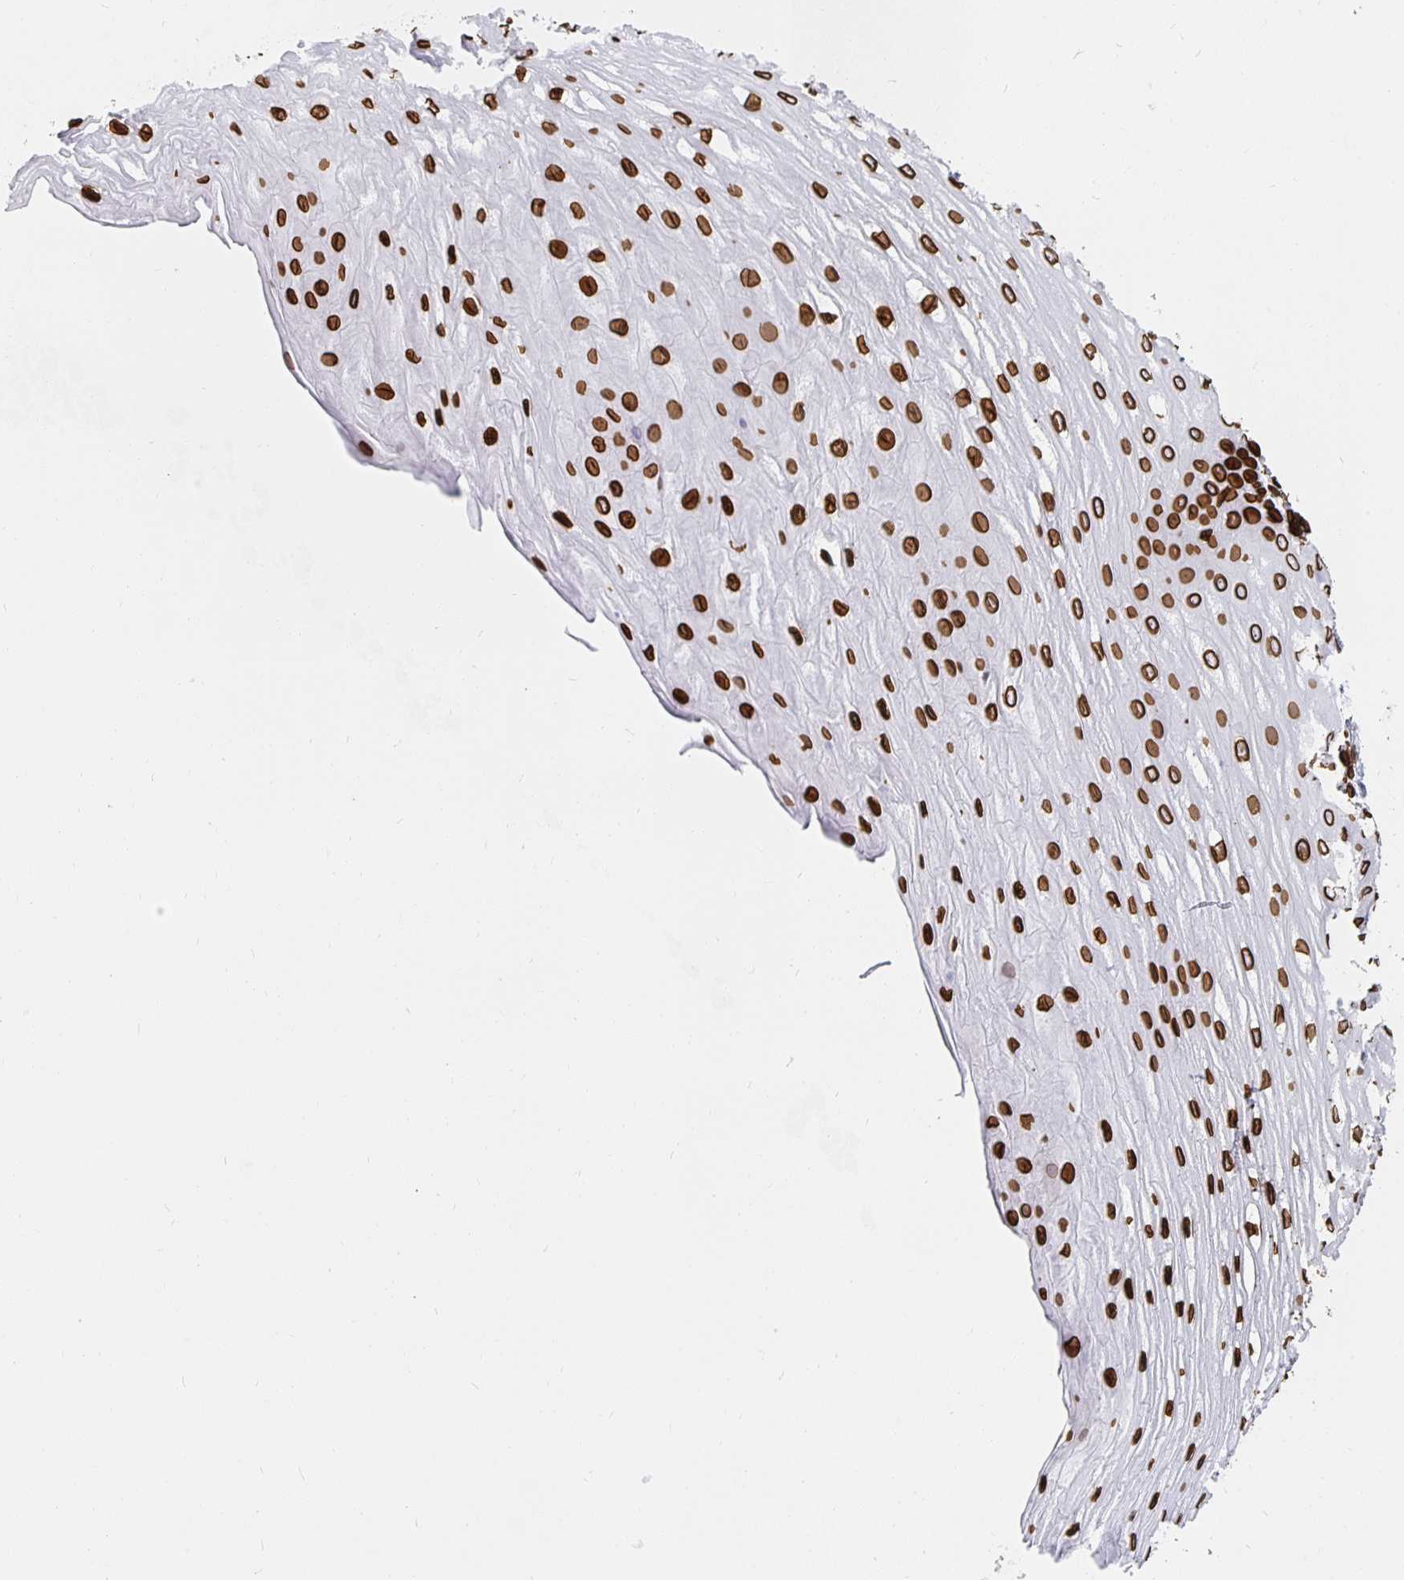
{"staining": {"intensity": "strong", "quantity": ">75%", "location": "cytoplasmic/membranous,nuclear"}, "tissue": "esophagus", "cell_type": "Squamous epithelial cells", "image_type": "normal", "snomed": [{"axis": "morphology", "description": "Normal tissue, NOS"}, {"axis": "topography", "description": "Esophagus"}], "caption": "Normal esophagus shows strong cytoplasmic/membranous,nuclear positivity in approximately >75% of squamous epithelial cells.", "gene": "LMNB1", "patient": {"sex": "male", "age": 62}}